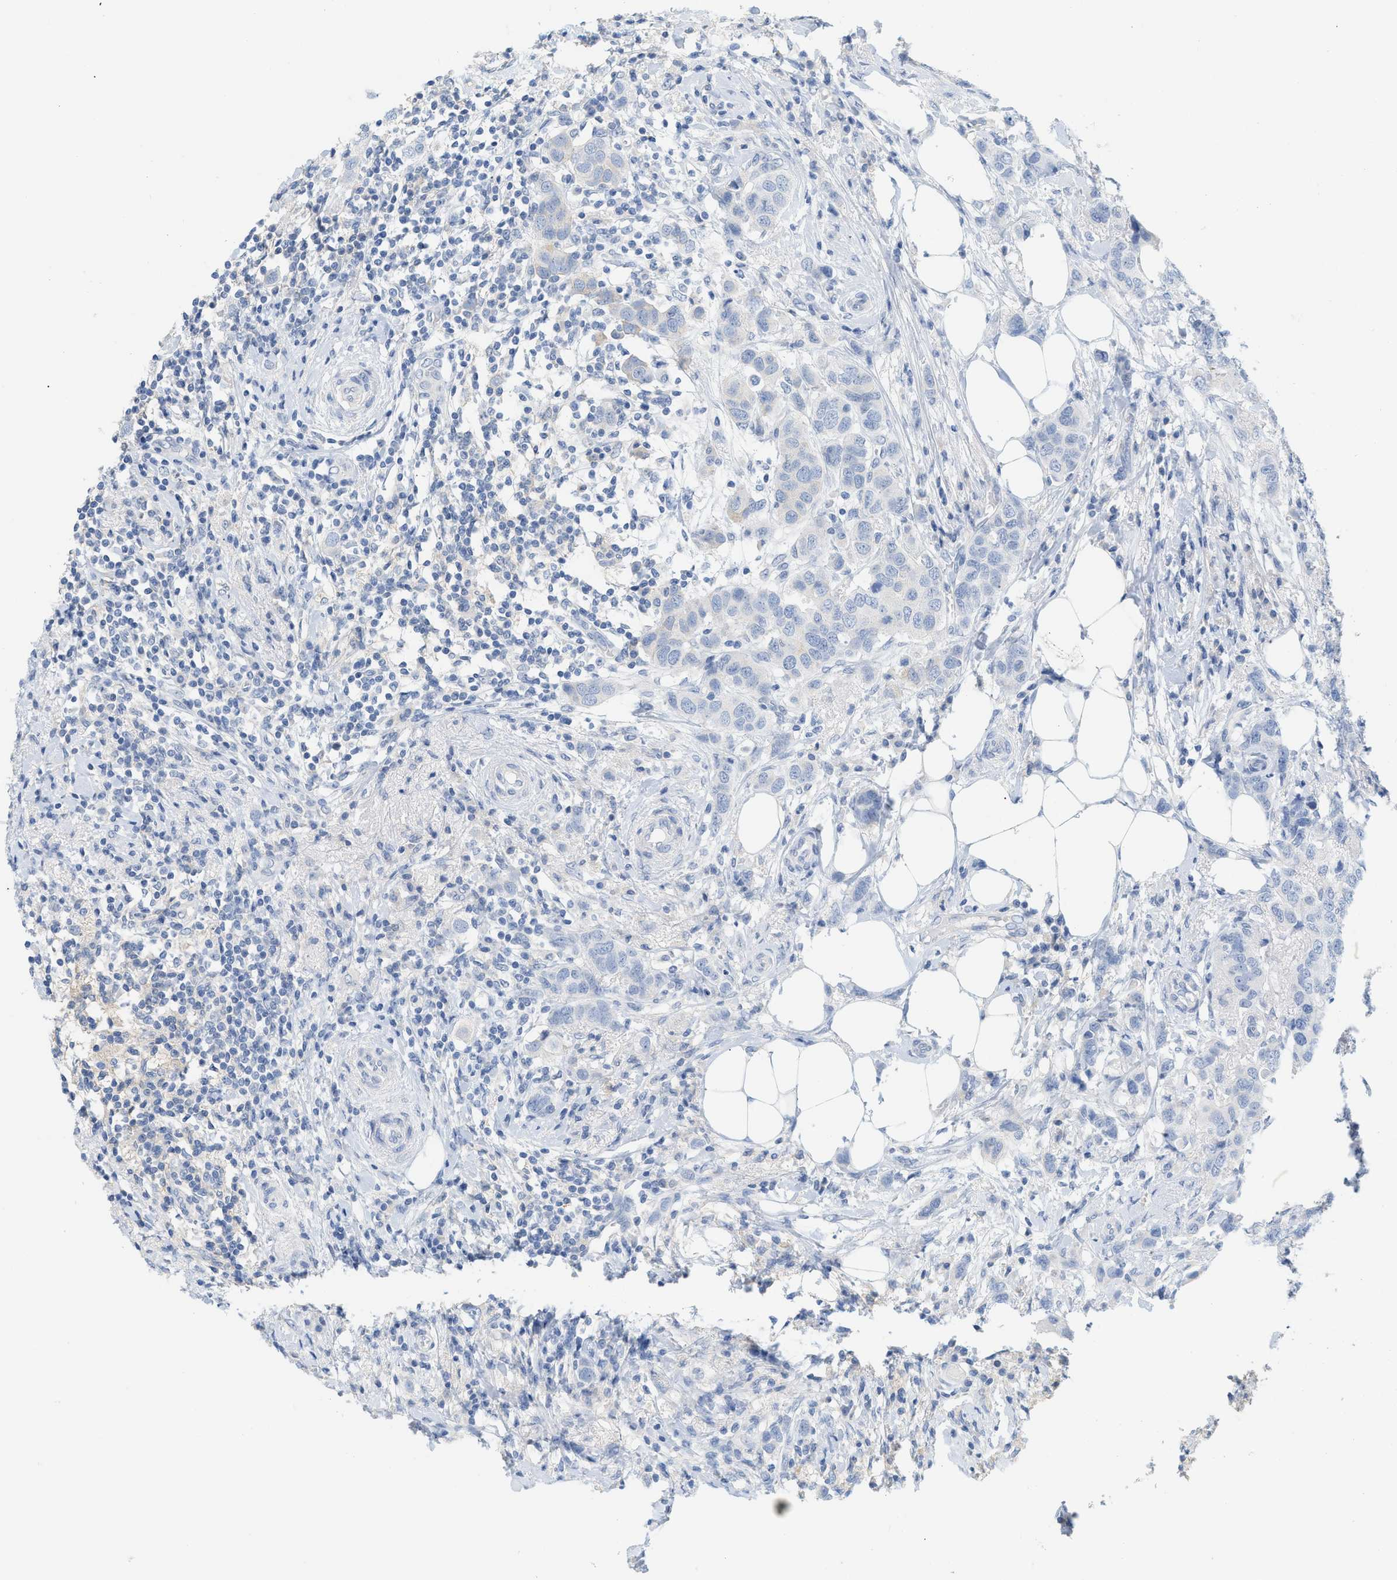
{"staining": {"intensity": "negative", "quantity": "none", "location": "none"}, "tissue": "breast cancer", "cell_type": "Tumor cells", "image_type": "cancer", "snomed": [{"axis": "morphology", "description": "Duct carcinoma"}, {"axis": "topography", "description": "Breast"}], "caption": "Immunohistochemistry photomicrograph of neoplastic tissue: breast cancer stained with DAB demonstrates no significant protein staining in tumor cells.", "gene": "PAPPA", "patient": {"sex": "female", "age": 50}}